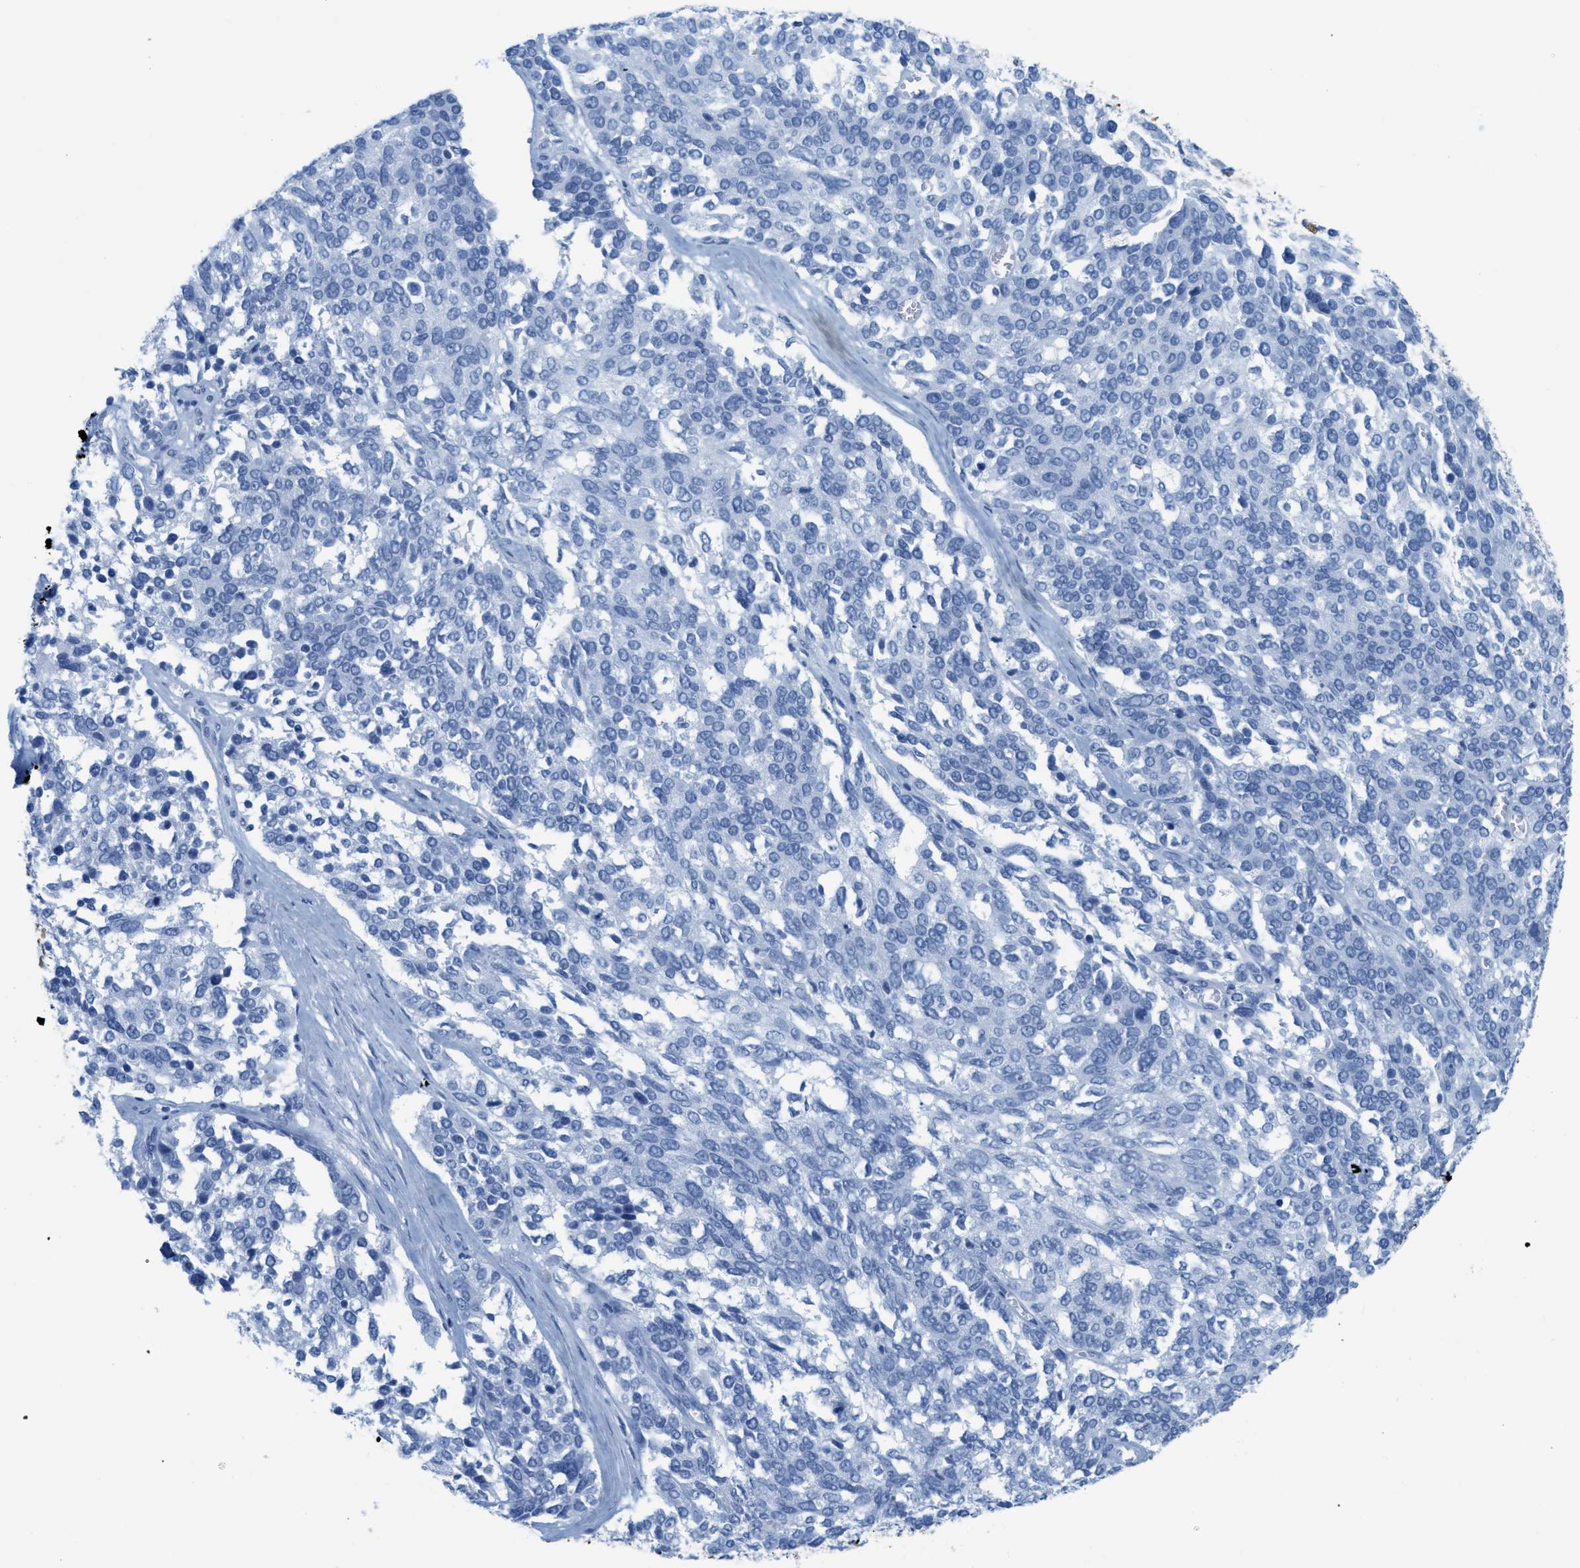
{"staining": {"intensity": "negative", "quantity": "none", "location": "none"}, "tissue": "ovarian cancer", "cell_type": "Tumor cells", "image_type": "cancer", "snomed": [{"axis": "morphology", "description": "Cystadenocarcinoma, serous, NOS"}, {"axis": "topography", "description": "Ovary"}], "caption": "Tumor cells show no significant expression in ovarian cancer (serous cystadenocarcinoma).", "gene": "ASGR1", "patient": {"sex": "female", "age": 44}}